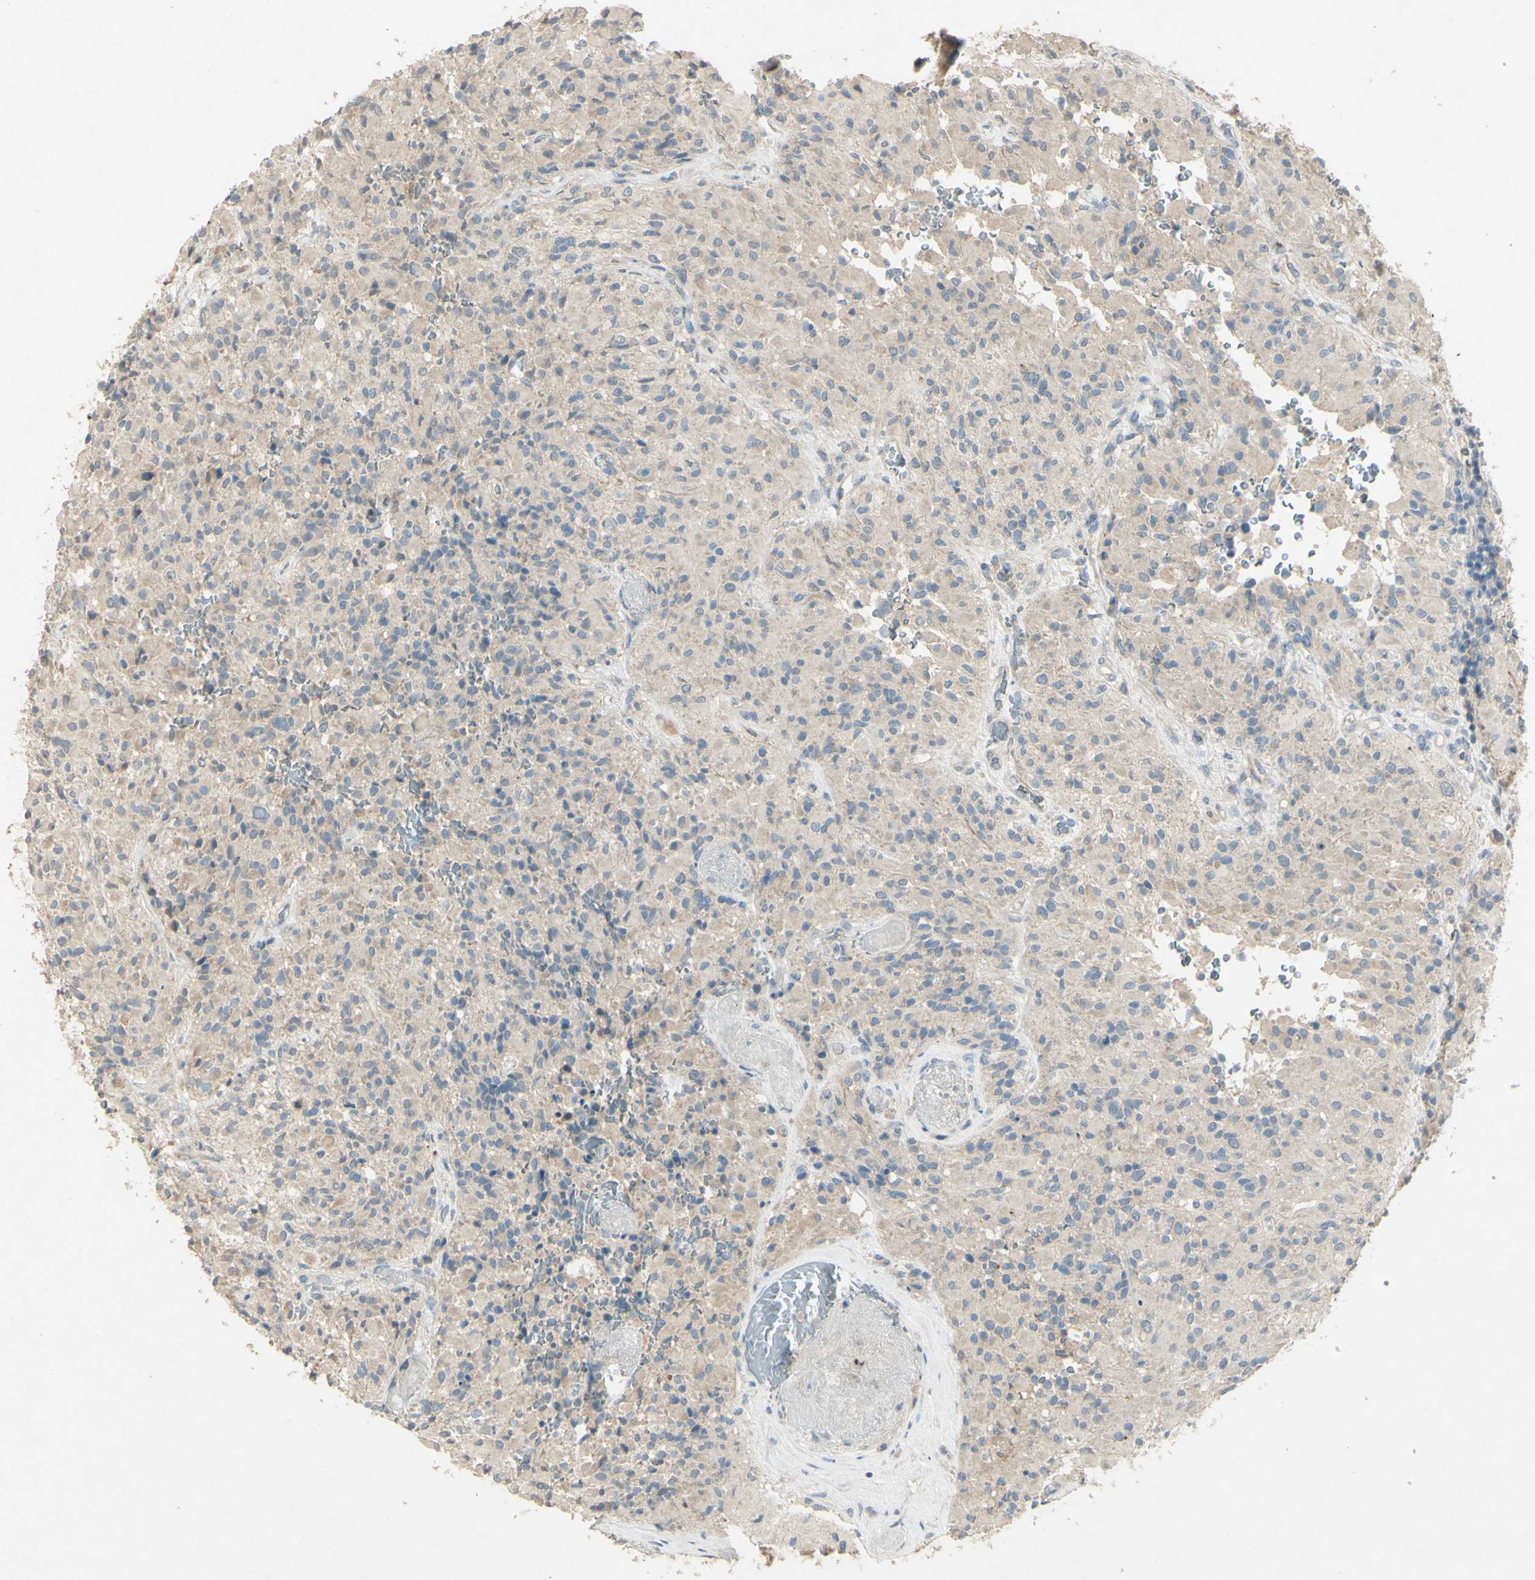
{"staining": {"intensity": "weak", "quantity": "<25%", "location": "cytoplasmic/membranous"}, "tissue": "glioma", "cell_type": "Tumor cells", "image_type": "cancer", "snomed": [{"axis": "morphology", "description": "Glioma, malignant, High grade"}, {"axis": "topography", "description": "Brain"}], "caption": "This micrograph is of malignant glioma (high-grade) stained with immunohistochemistry (IHC) to label a protein in brown with the nuclei are counter-stained blue. There is no staining in tumor cells. Nuclei are stained in blue.", "gene": "TIMM21", "patient": {"sex": "male", "age": 71}}